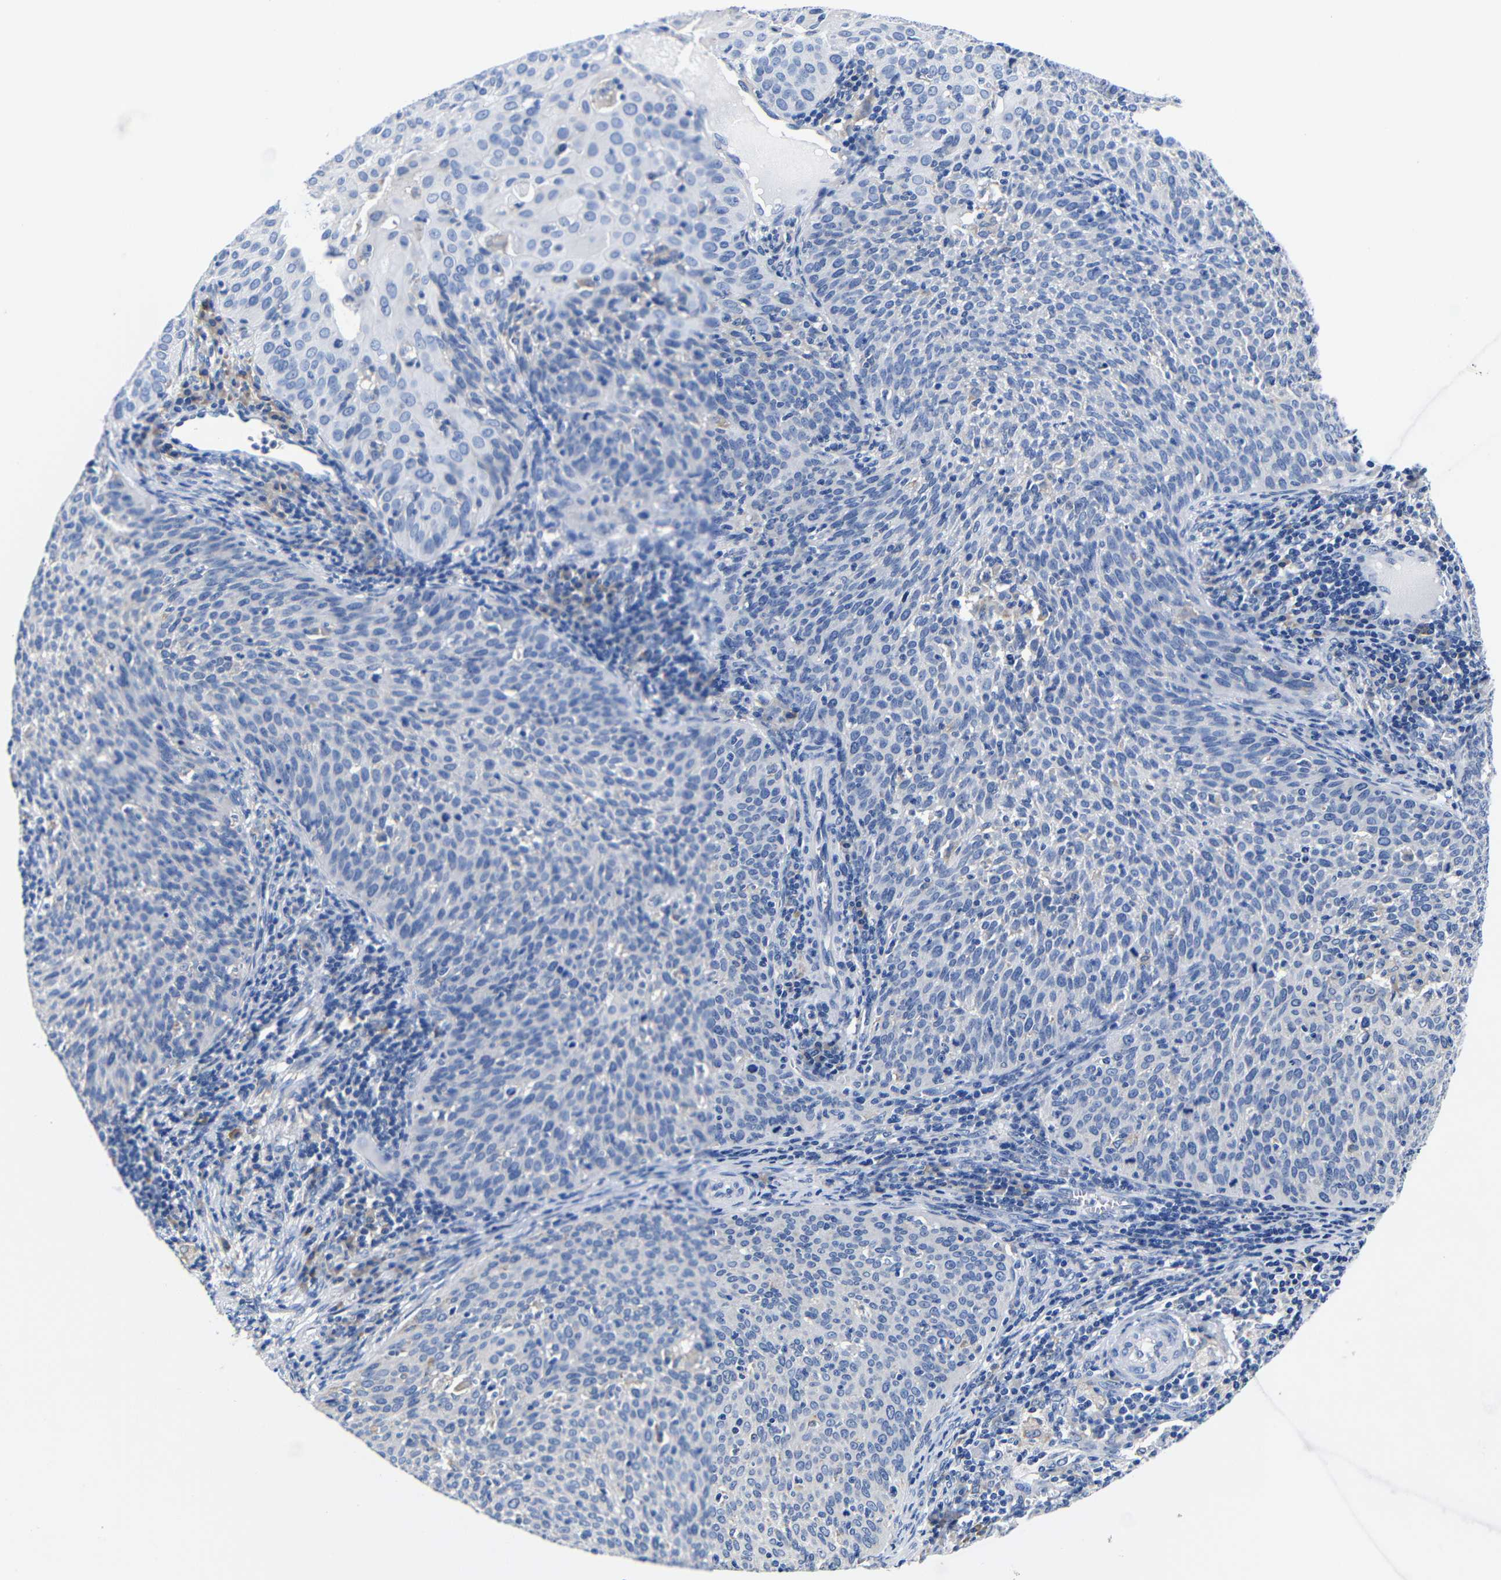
{"staining": {"intensity": "negative", "quantity": "none", "location": "none"}, "tissue": "cervical cancer", "cell_type": "Tumor cells", "image_type": "cancer", "snomed": [{"axis": "morphology", "description": "Squamous cell carcinoma, NOS"}, {"axis": "topography", "description": "Cervix"}], "caption": "The immunohistochemistry (IHC) histopathology image has no significant staining in tumor cells of cervical cancer (squamous cell carcinoma) tissue.", "gene": "CLEC4G", "patient": {"sex": "female", "age": 38}}